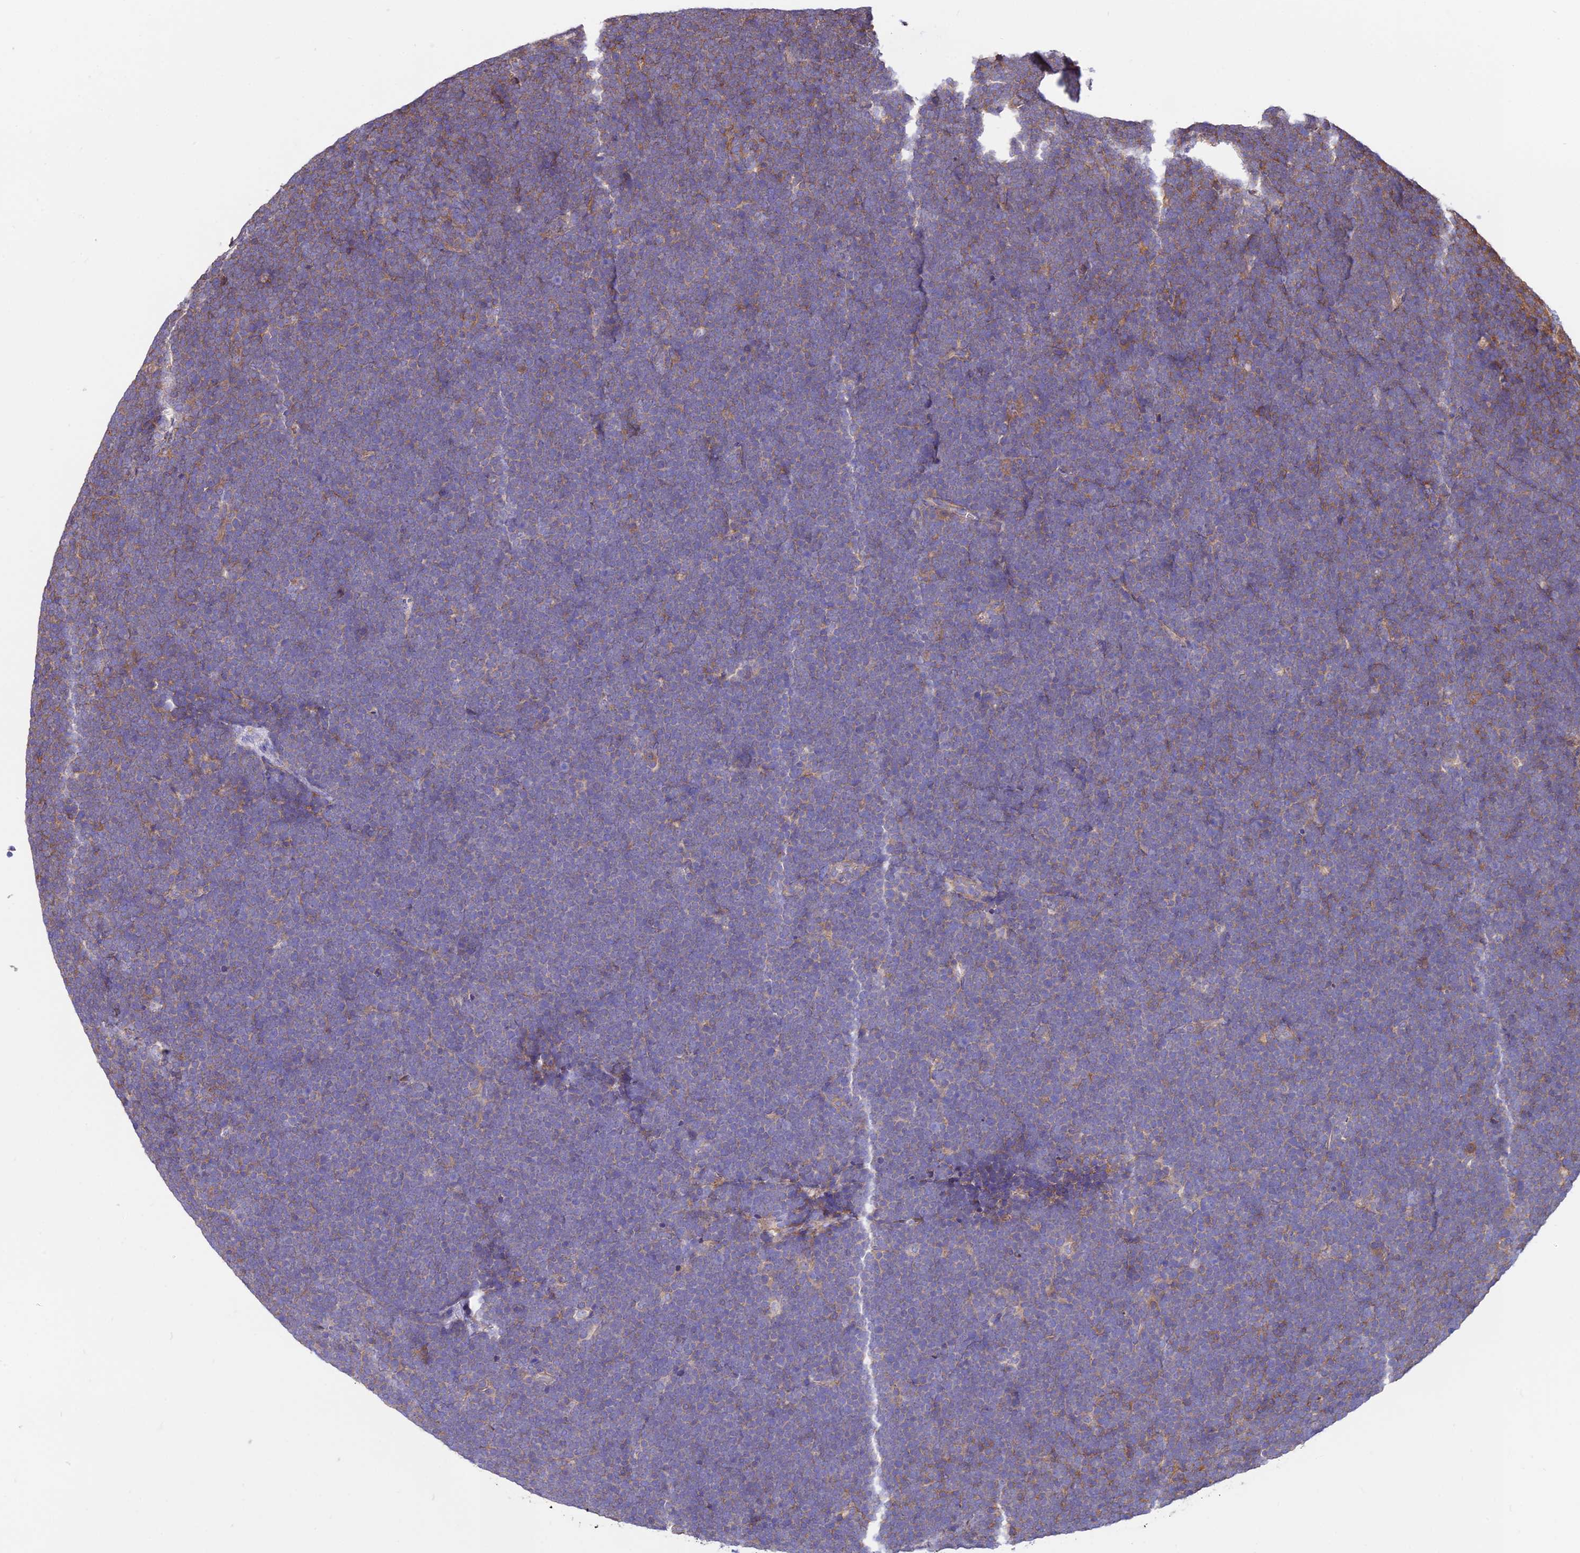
{"staining": {"intensity": "weak", "quantity": "25%-75%", "location": "cytoplasmic/membranous"}, "tissue": "lymphoma", "cell_type": "Tumor cells", "image_type": "cancer", "snomed": [{"axis": "morphology", "description": "Malignant lymphoma, non-Hodgkin's type, High grade"}, {"axis": "topography", "description": "Lymph node"}], "caption": "Immunohistochemistry (IHC) of high-grade malignant lymphoma, non-Hodgkin's type demonstrates low levels of weak cytoplasmic/membranous positivity in about 25%-75% of tumor cells.", "gene": "PYM1", "patient": {"sex": "male", "age": 13}}